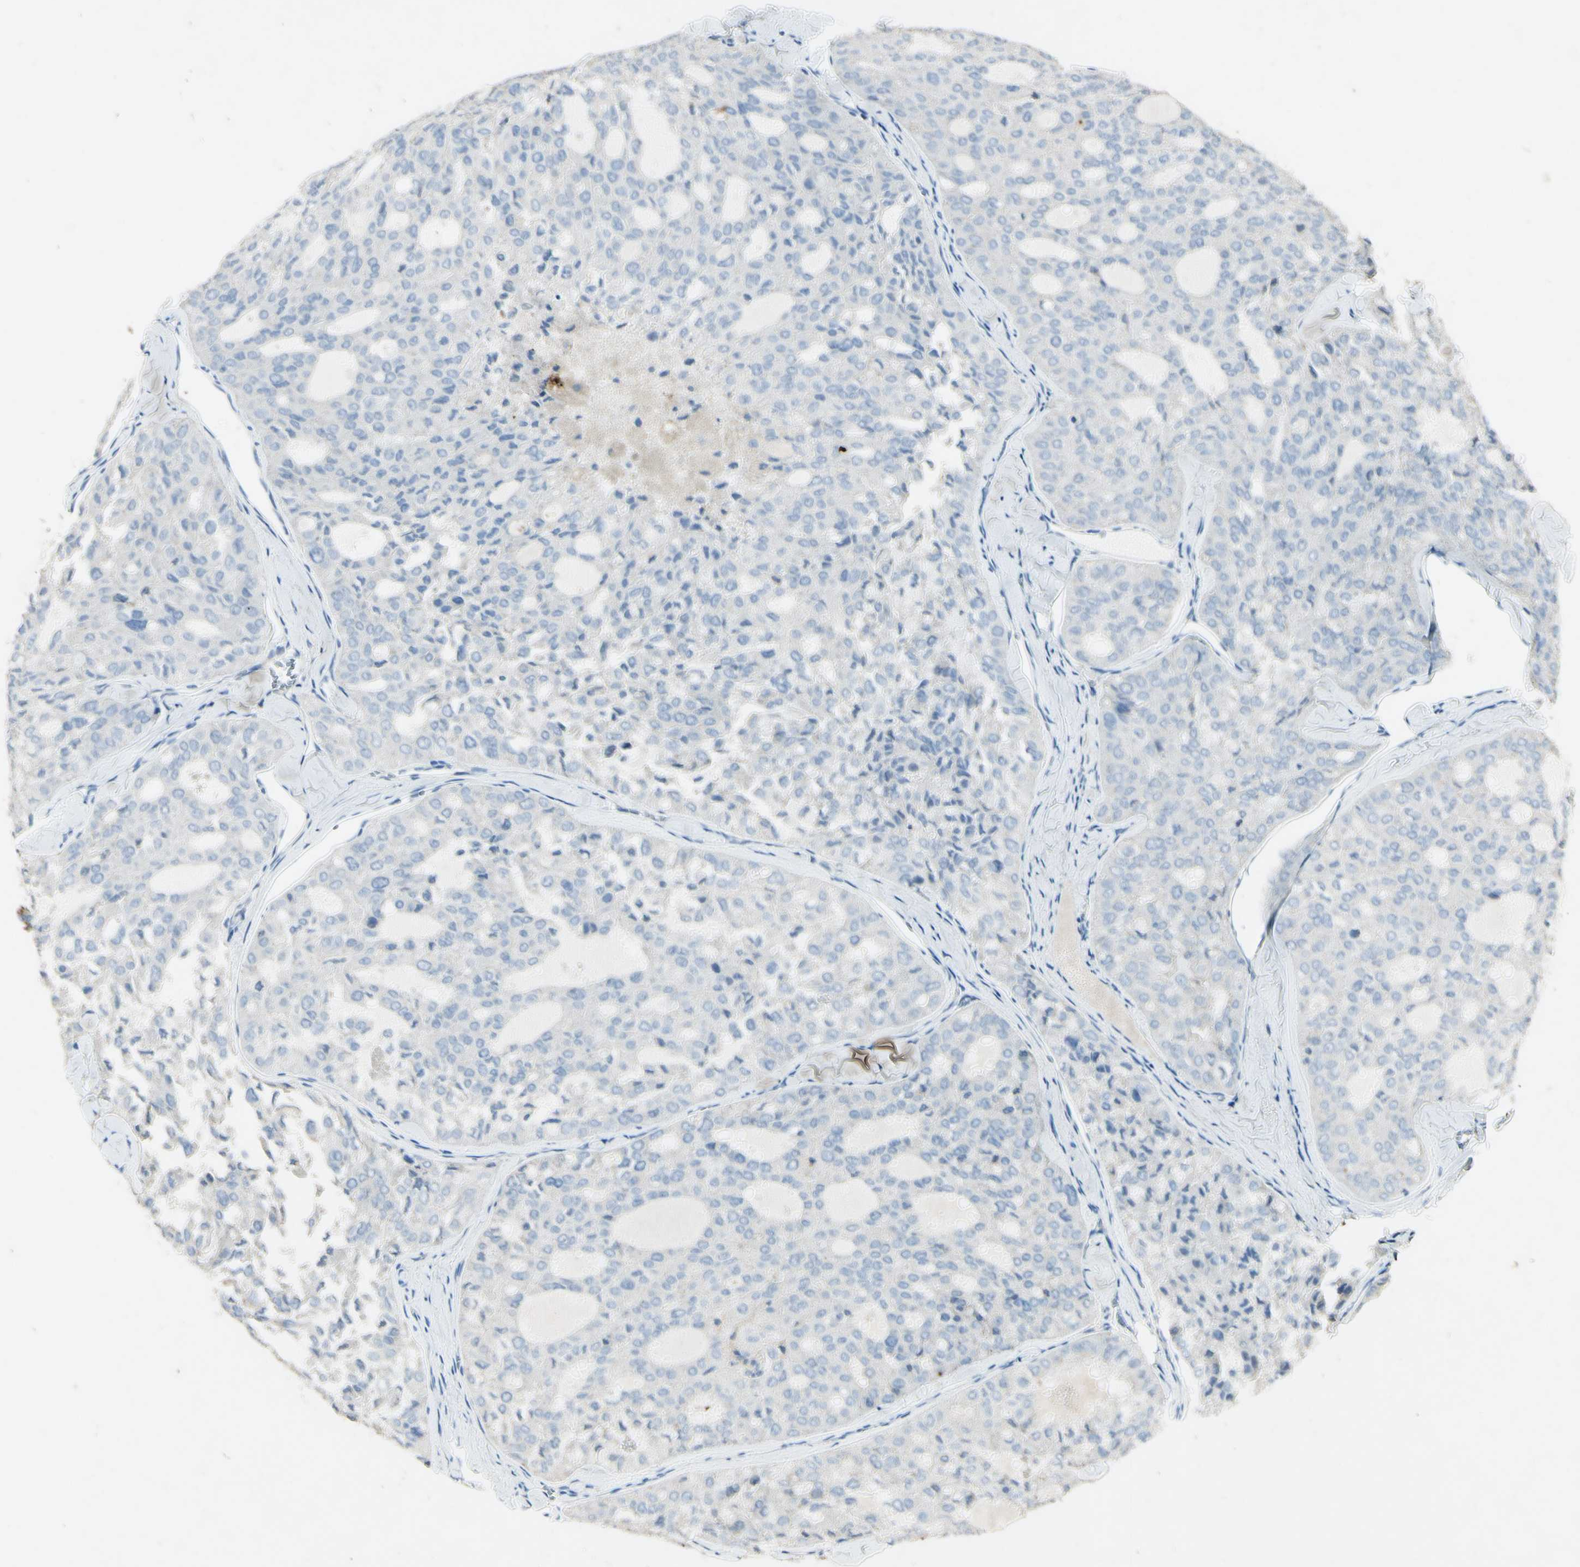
{"staining": {"intensity": "negative", "quantity": "none", "location": "none"}, "tissue": "thyroid cancer", "cell_type": "Tumor cells", "image_type": "cancer", "snomed": [{"axis": "morphology", "description": "Follicular adenoma carcinoma, NOS"}, {"axis": "topography", "description": "Thyroid gland"}], "caption": "DAB immunohistochemical staining of human thyroid follicular adenoma carcinoma demonstrates no significant positivity in tumor cells.", "gene": "SNAP91", "patient": {"sex": "male", "age": 75}}